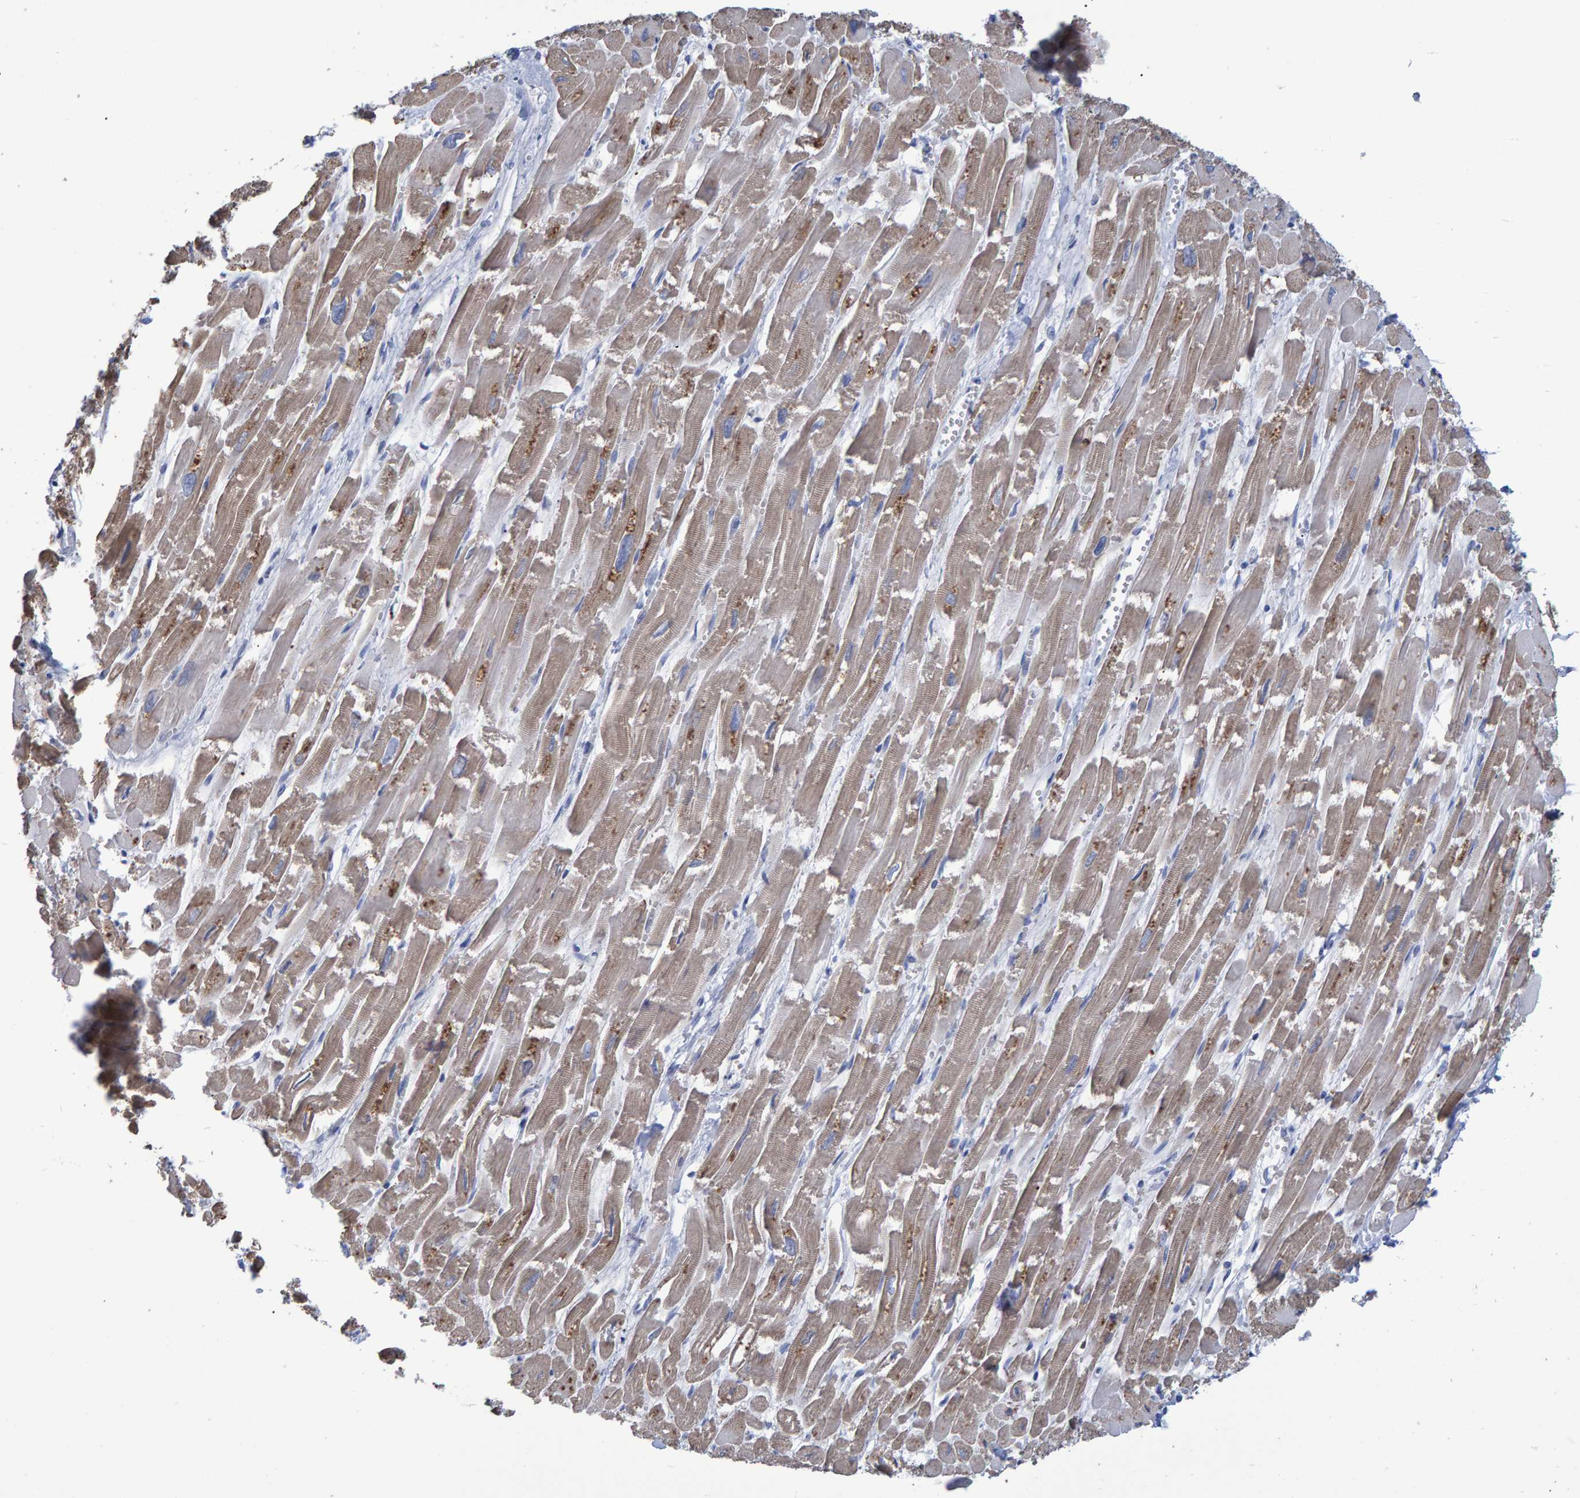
{"staining": {"intensity": "weak", "quantity": "25%-75%", "location": "cytoplasmic/membranous"}, "tissue": "heart muscle", "cell_type": "Cardiomyocytes", "image_type": "normal", "snomed": [{"axis": "morphology", "description": "Normal tissue, NOS"}, {"axis": "topography", "description": "Heart"}], "caption": "This histopathology image exhibits normal heart muscle stained with immunohistochemistry (IHC) to label a protein in brown. The cytoplasmic/membranous of cardiomyocytes show weak positivity for the protein. Nuclei are counter-stained blue.", "gene": "PROCA1", "patient": {"sex": "male", "age": 54}}